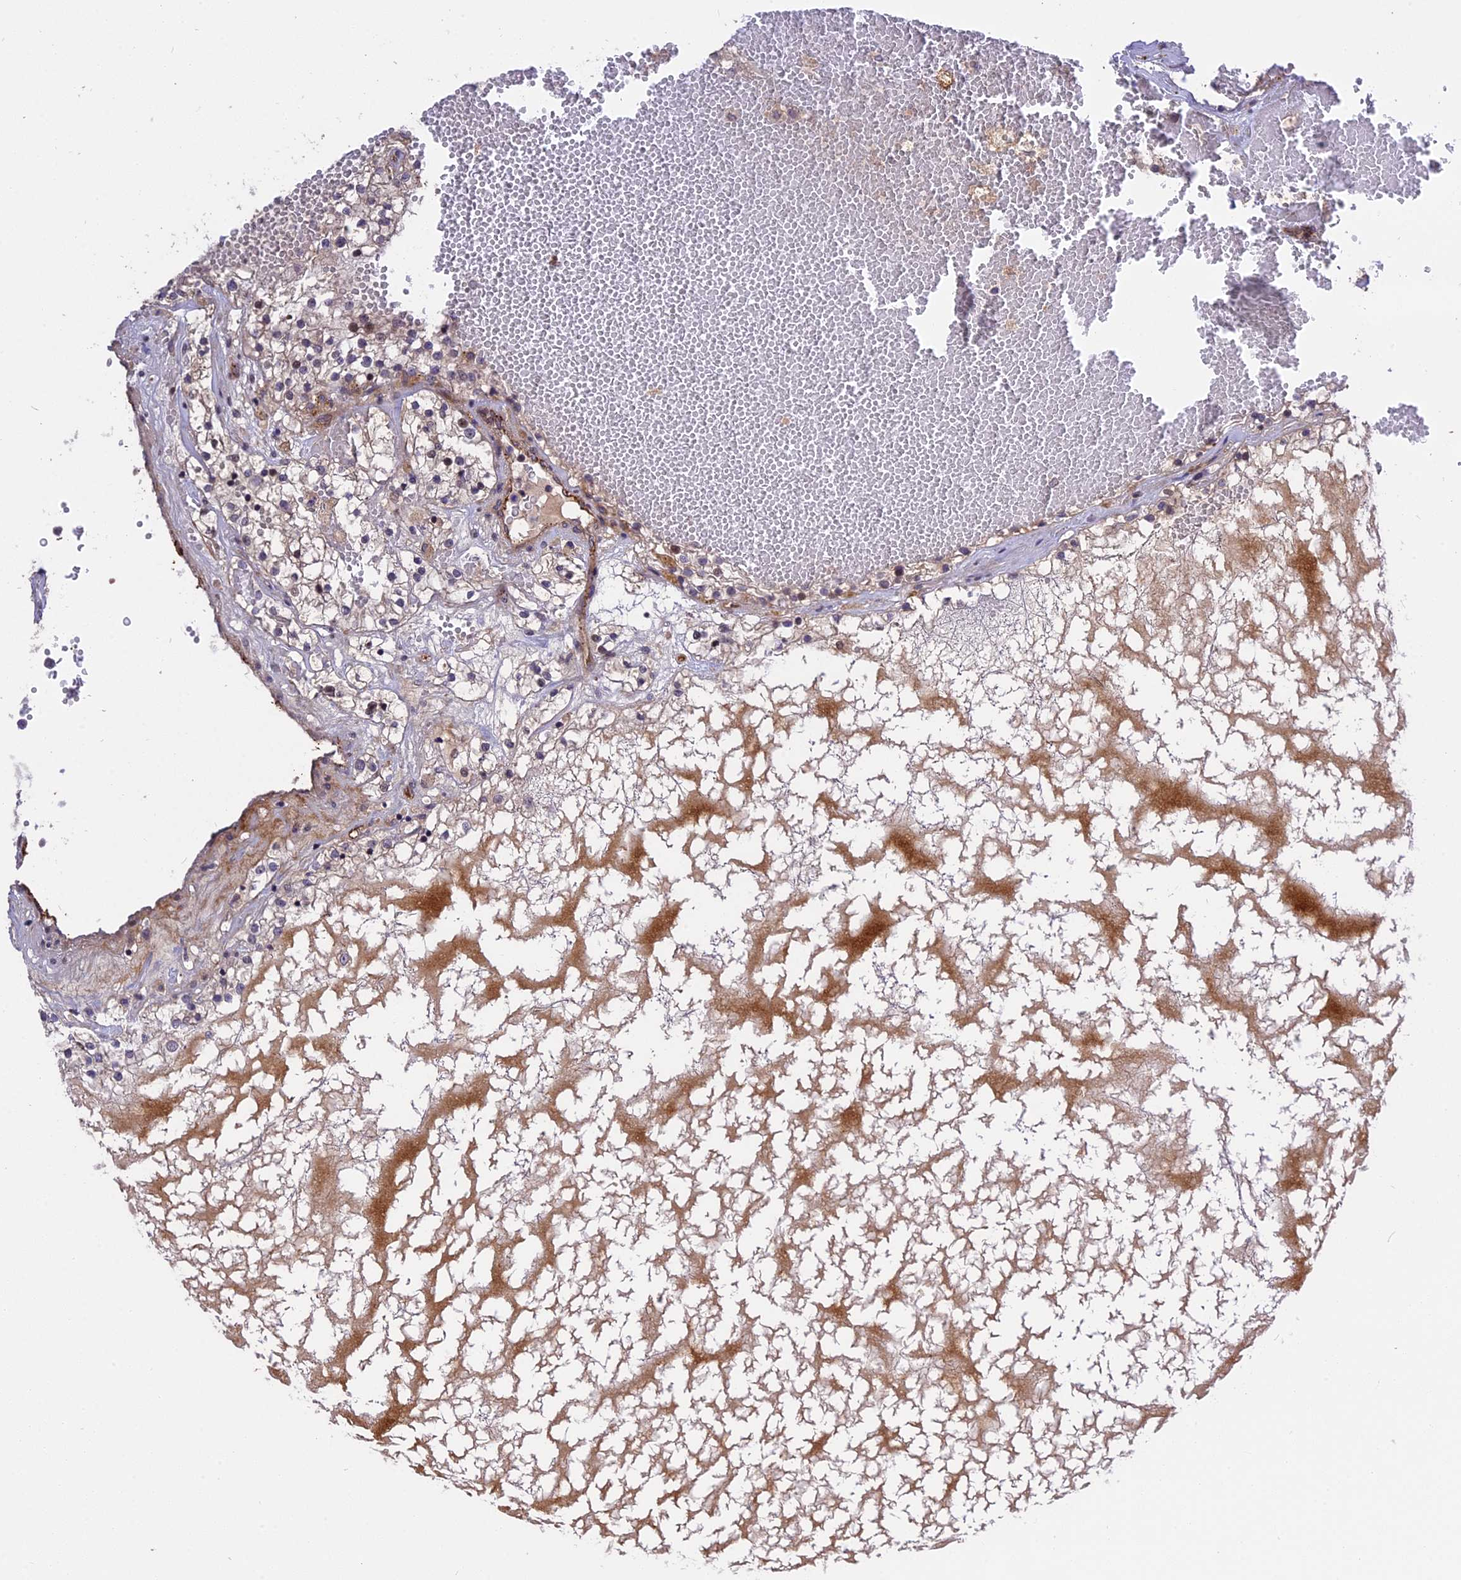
{"staining": {"intensity": "negative", "quantity": "none", "location": "none"}, "tissue": "renal cancer", "cell_type": "Tumor cells", "image_type": "cancer", "snomed": [{"axis": "morphology", "description": "Normal tissue, NOS"}, {"axis": "morphology", "description": "Adenocarcinoma, NOS"}, {"axis": "topography", "description": "Kidney"}], "caption": "This is a micrograph of IHC staining of renal cancer, which shows no positivity in tumor cells.", "gene": "MFSD2A", "patient": {"sex": "male", "age": 68}}